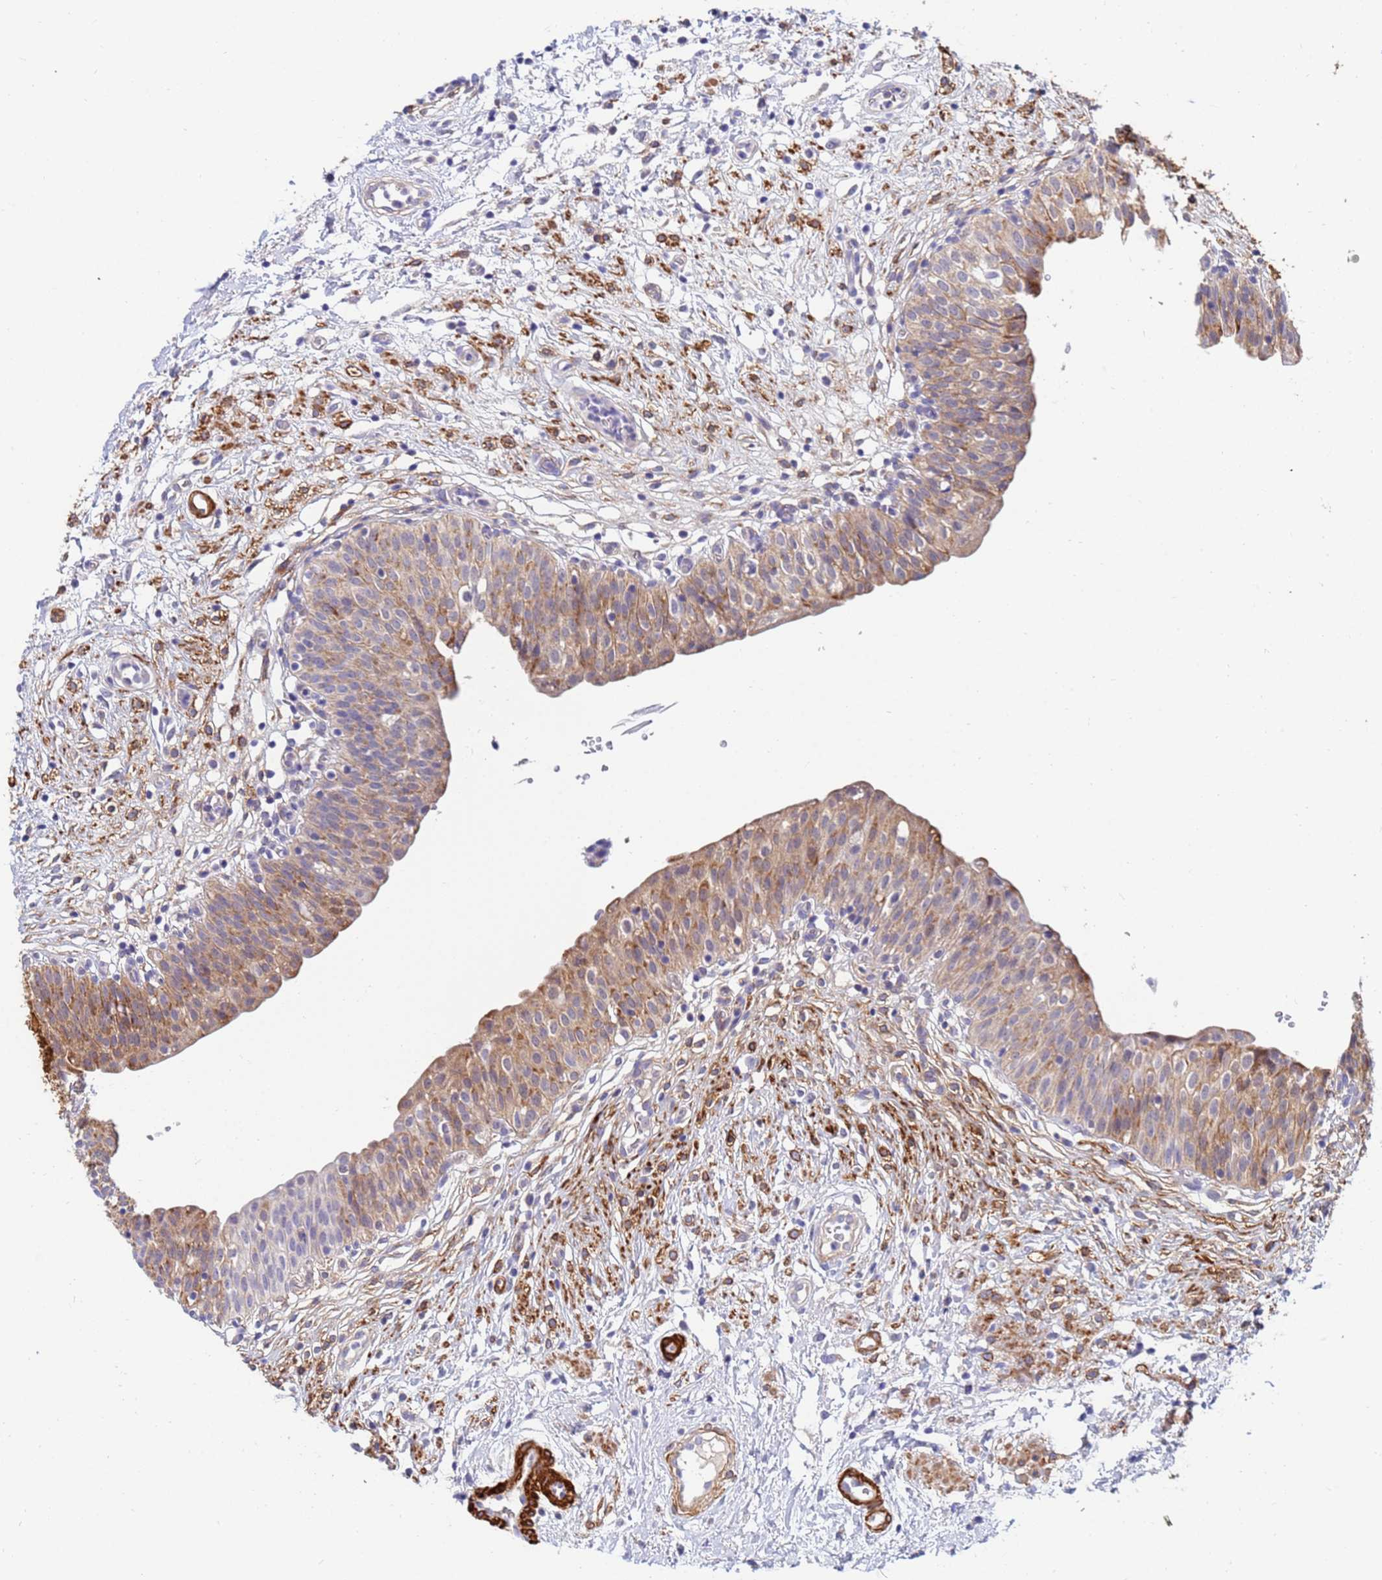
{"staining": {"intensity": "moderate", "quantity": ">75%", "location": "cytoplasmic/membranous"}, "tissue": "urinary bladder", "cell_type": "Urothelial cells", "image_type": "normal", "snomed": [{"axis": "morphology", "description": "Normal tissue, NOS"}, {"axis": "topography", "description": "Urinary bladder"}], "caption": "Immunohistochemical staining of benign urinary bladder exhibits medium levels of moderate cytoplasmic/membranous positivity in about >75% of urothelial cells. (DAB (3,3'-diaminobenzidine) IHC, brown staining for protein, blue staining for nuclei).", "gene": "SDR39U1", "patient": {"sex": "male", "age": 55}}